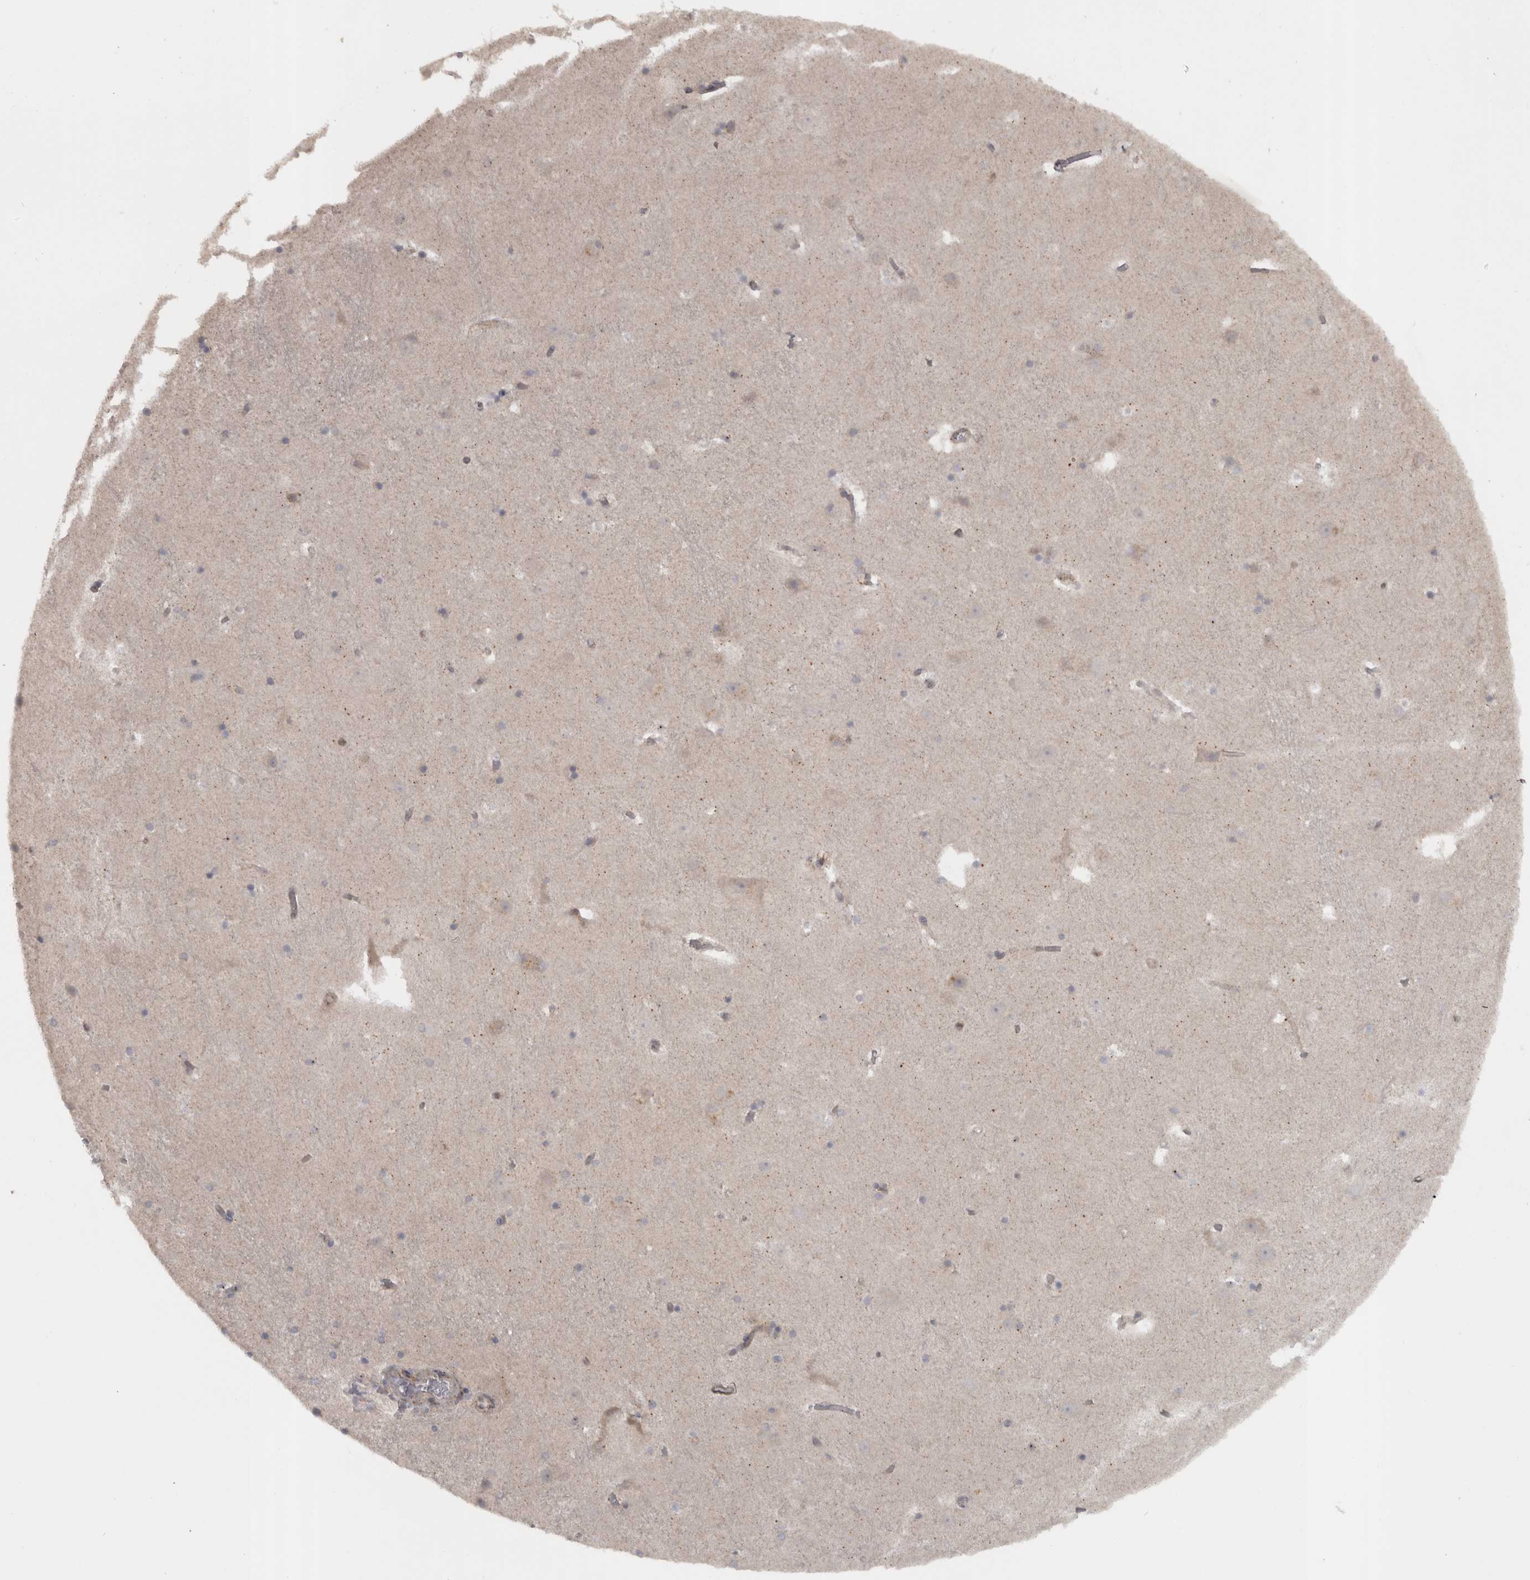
{"staining": {"intensity": "negative", "quantity": "none", "location": "none"}, "tissue": "hippocampus", "cell_type": "Glial cells", "image_type": "normal", "snomed": [{"axis": "morphology", "description": "Normal tissue, NOS"}, {"axis": "topography", "description": "Hippocampus"}], "caption": "The photomicrograph shows no significant positivity in glial cells of hippocampus.", "gene": "SLCO5A1", "patient": {"sex": "male", "age": 45}}